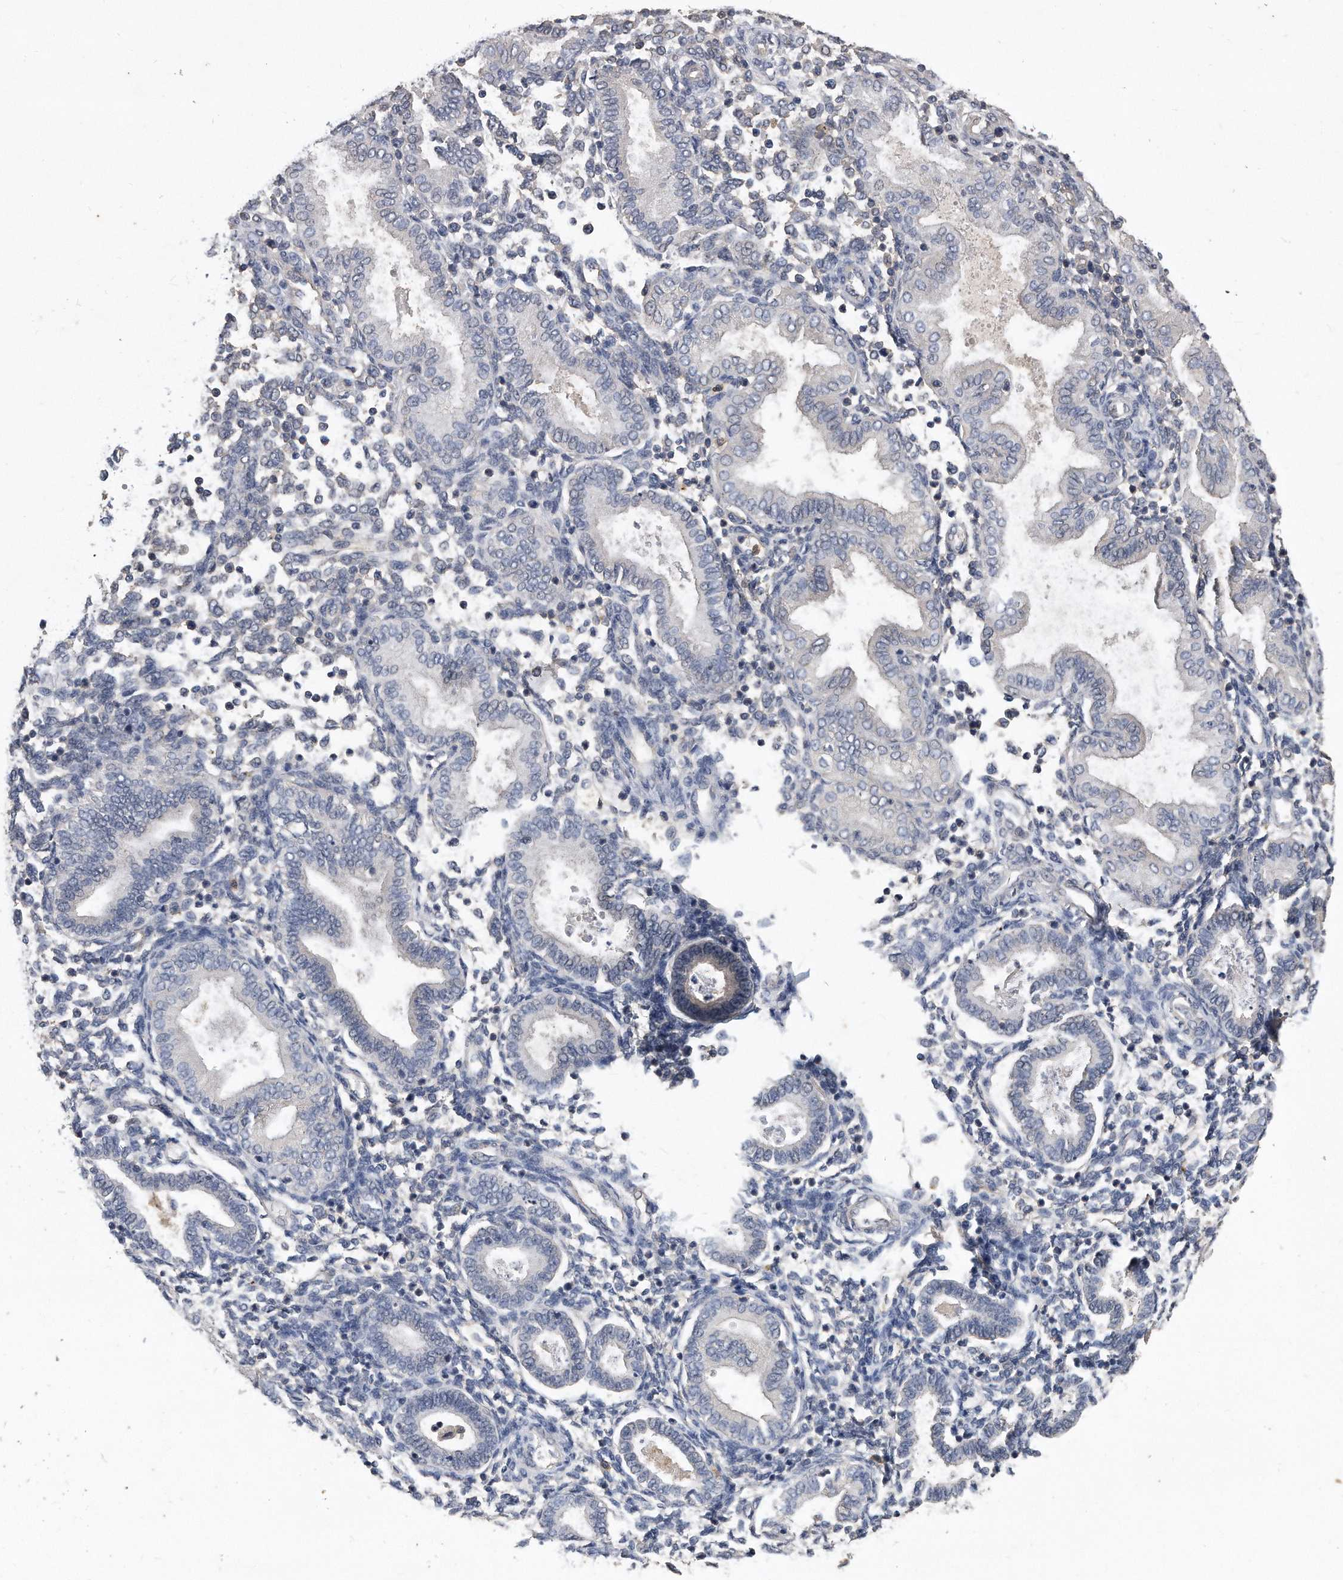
{"staining": {"intensity": "negative", "quantity": "none", "location": "none"}, "tissue": "endometrium", "cell_type": "Cells in endometrial stroma", "image_type": "normal", "snomed": [{"axis": "morphology", "description": "Normal tissue, NOS"}, {"axis": "topography", "description": "Endometrium"}], "caption": "IHC photomicrograph of benign endometrium: endometrium stained with DAB displays no significant protein staining in cells in endometrial stroma.", "gene": "HOMER3", "patient": {"sex": "female", "age": 53}}